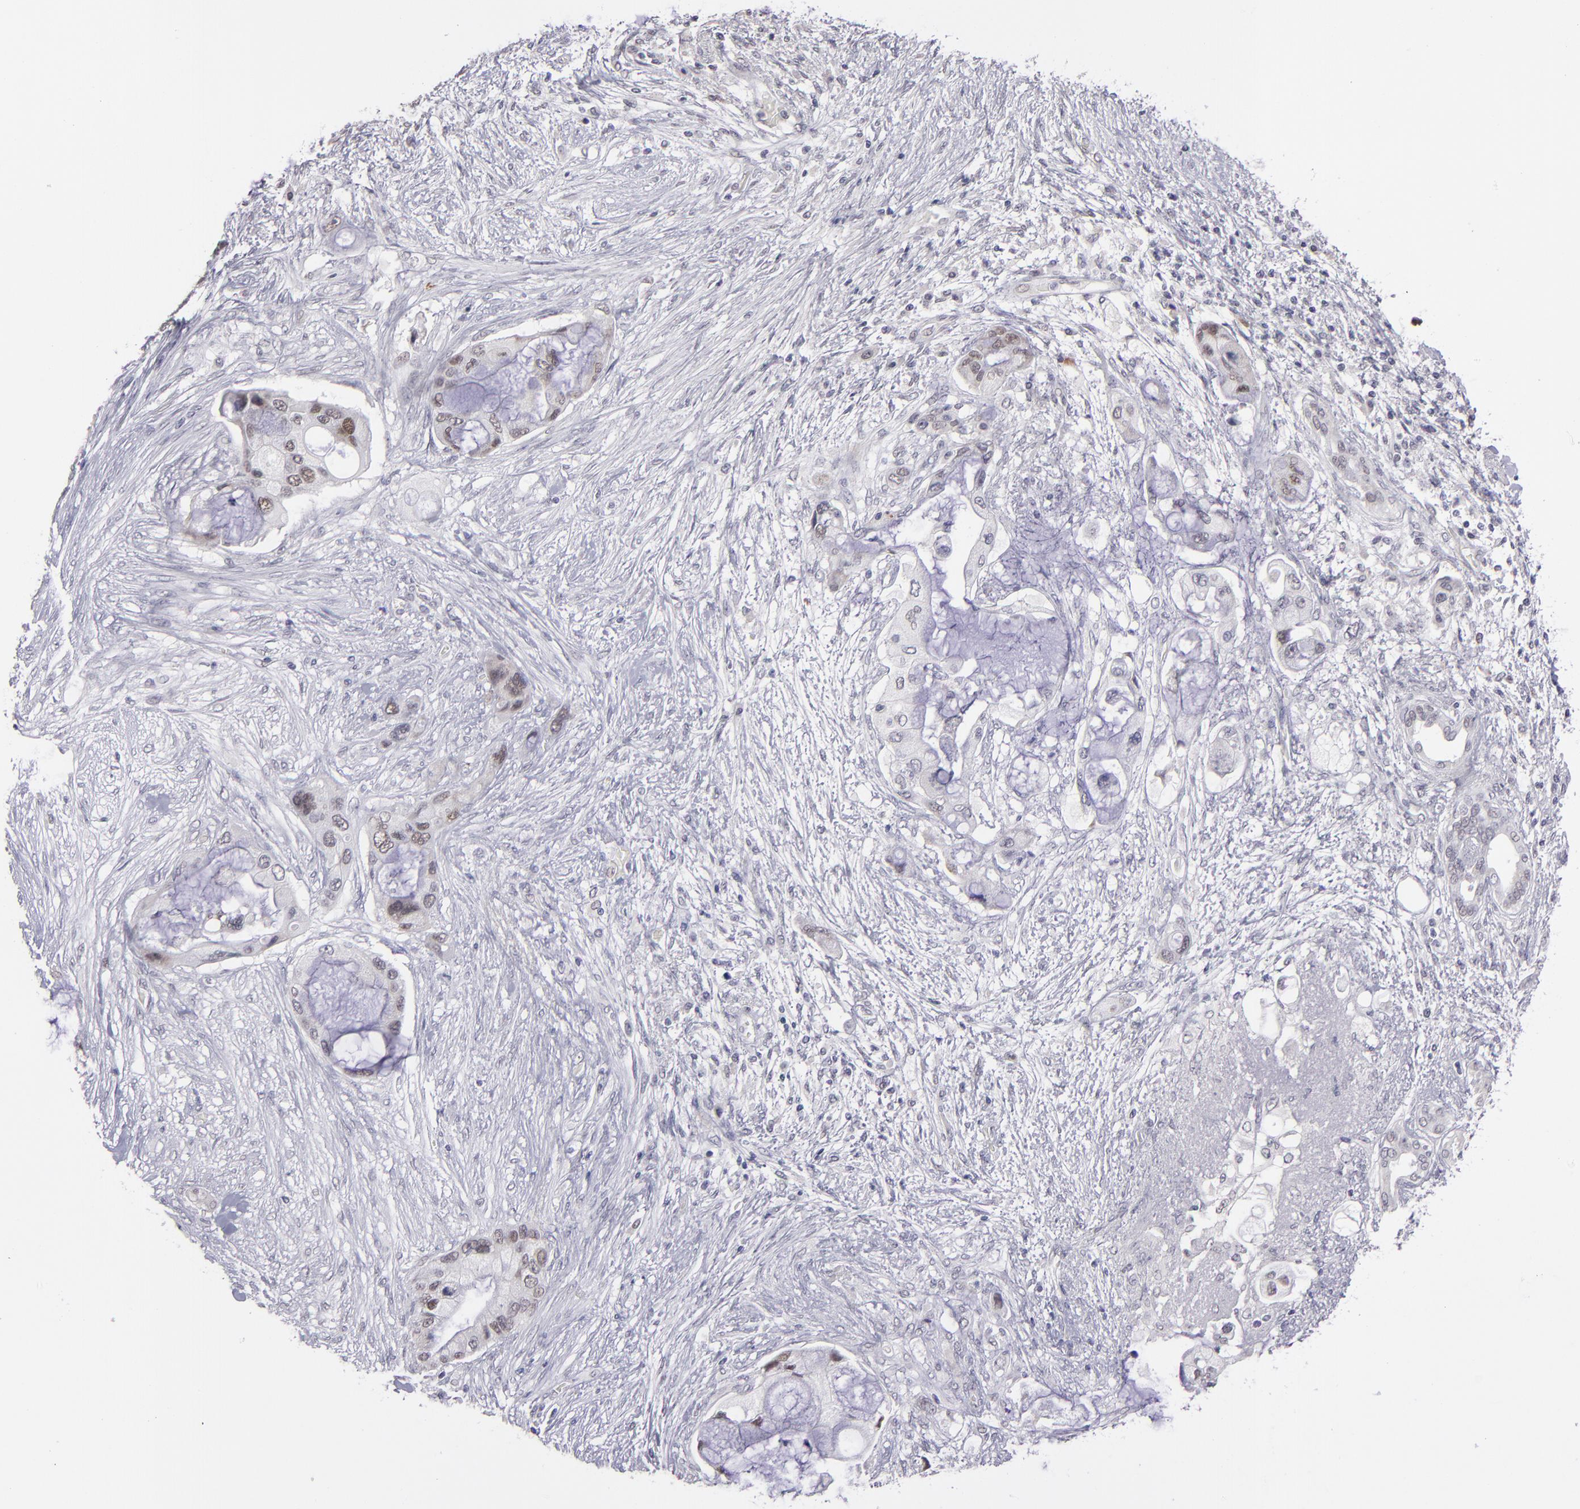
{"staining": {"intensity": "weak", "quantity": "25%-75%", "location": "nuclear"}, "tissue": "pancreatic cancer", "cell_type": "Tumor cells", "image_type": "cancer", "snomed": [{"axis": "morphology", "description": "Adenocarcinoma, NOS"}, {"axis": "topography", "description": "Pancreas"}], "caption": "Human pancreatic adenocarcinoma stained with a protein marker reveals weak staining in tumor cells.", "gene": "OTUB2", "patient": {"sex": "female", "age": 59}}